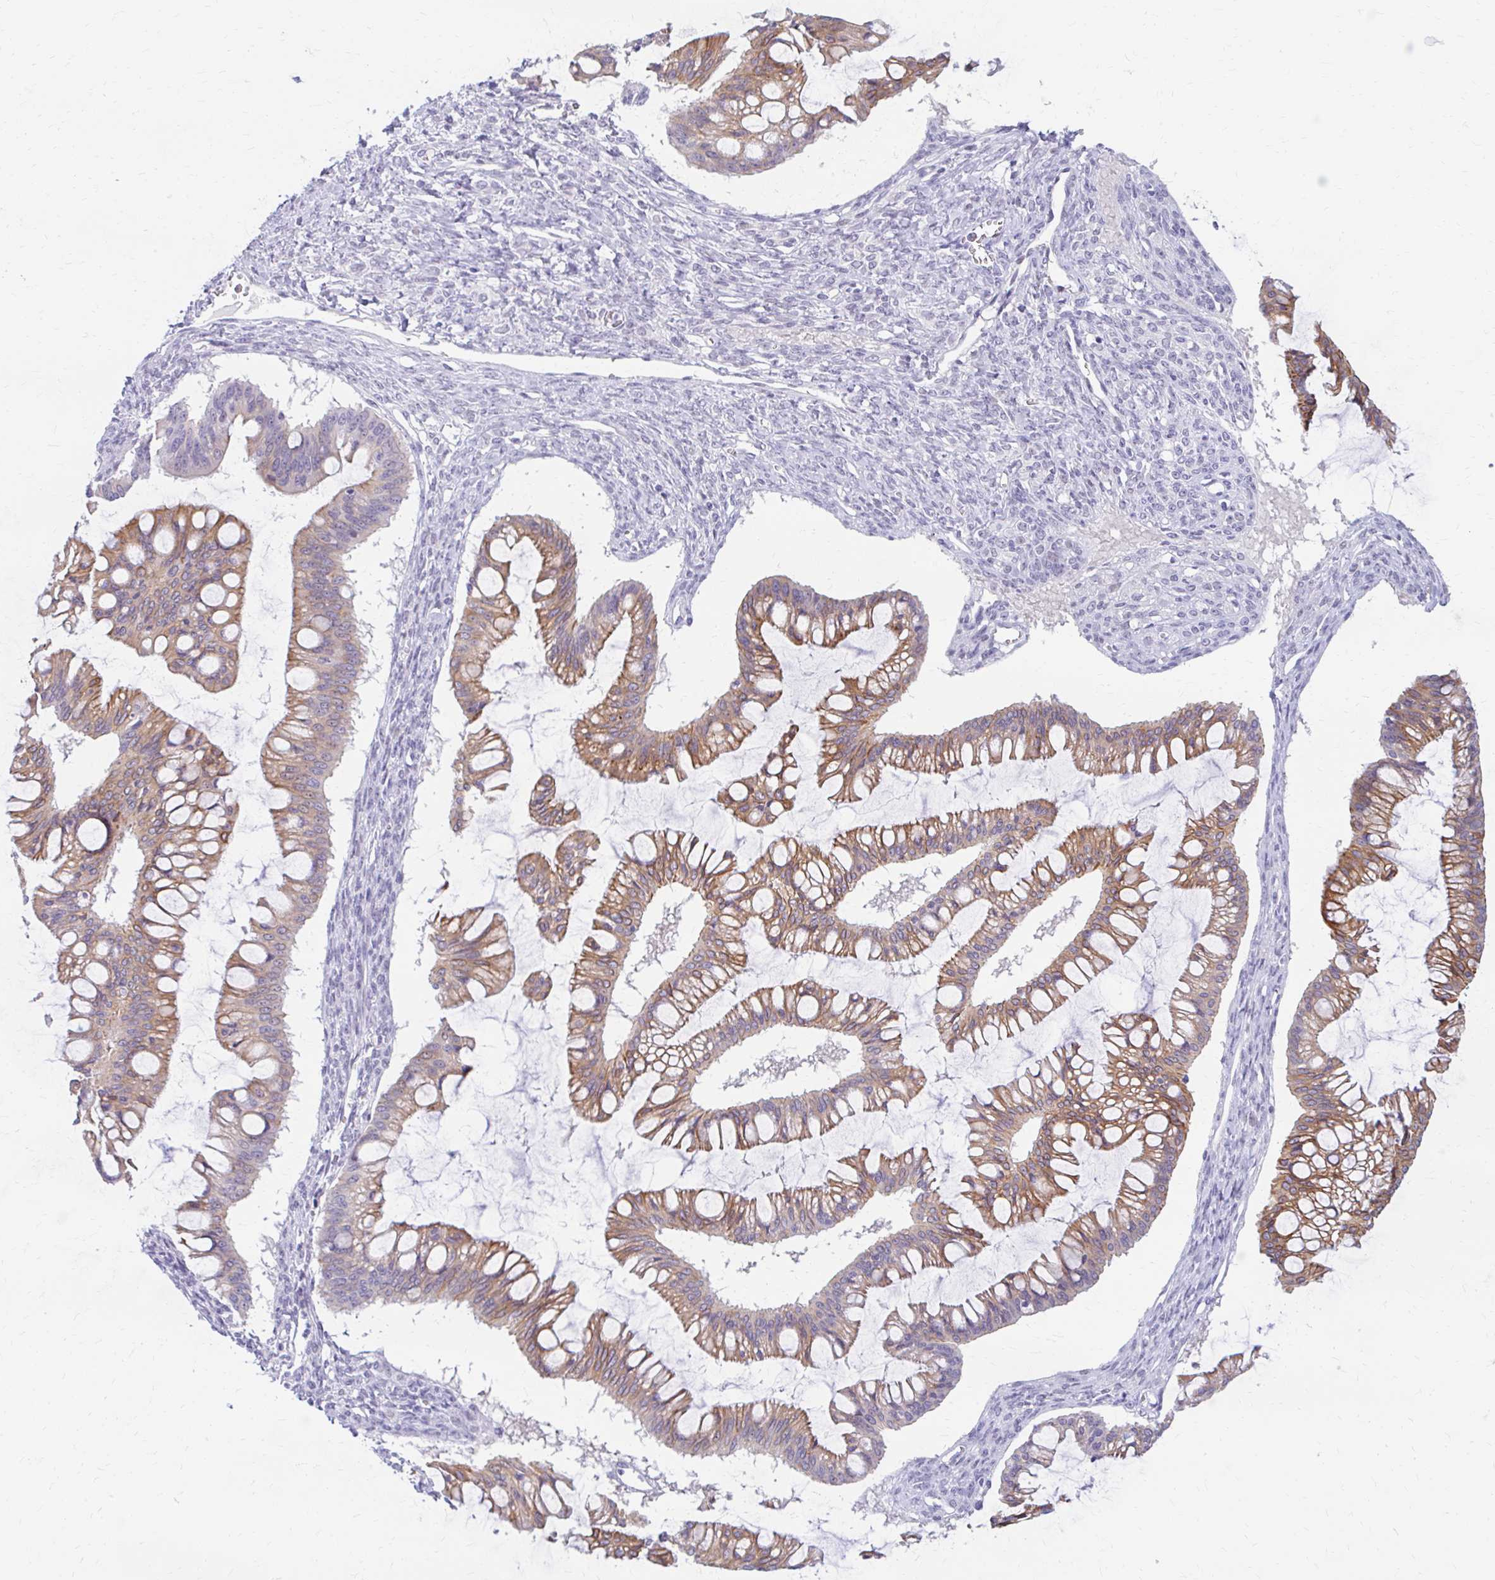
{"staining": {"intensity": "moderate", "quantity": ">75%", "location": "cytoplasmic/membranous"}, "tissue": "ovarian cancer", "cell_type": "Tumor cells", "image_type": "cancer", "snomed": [{"axis": "morphology", "description": "Cystadenocarcinoma, mucinous, NOS"}, {"axis": "topography", "description": "Ovary"}], "caption": "High-magnification brightfield microscopy of ovarian cancer stained with DAB (3,3'-diaminobenzidine) (brown) and counterstained with hematoxylin (blue). tumor cells exhibit moderate cytoplasmic/membranous staining is present in approximately>75% of cells.", "gene": "RGS16", "patient": {"sex": "female", "age": 73}}